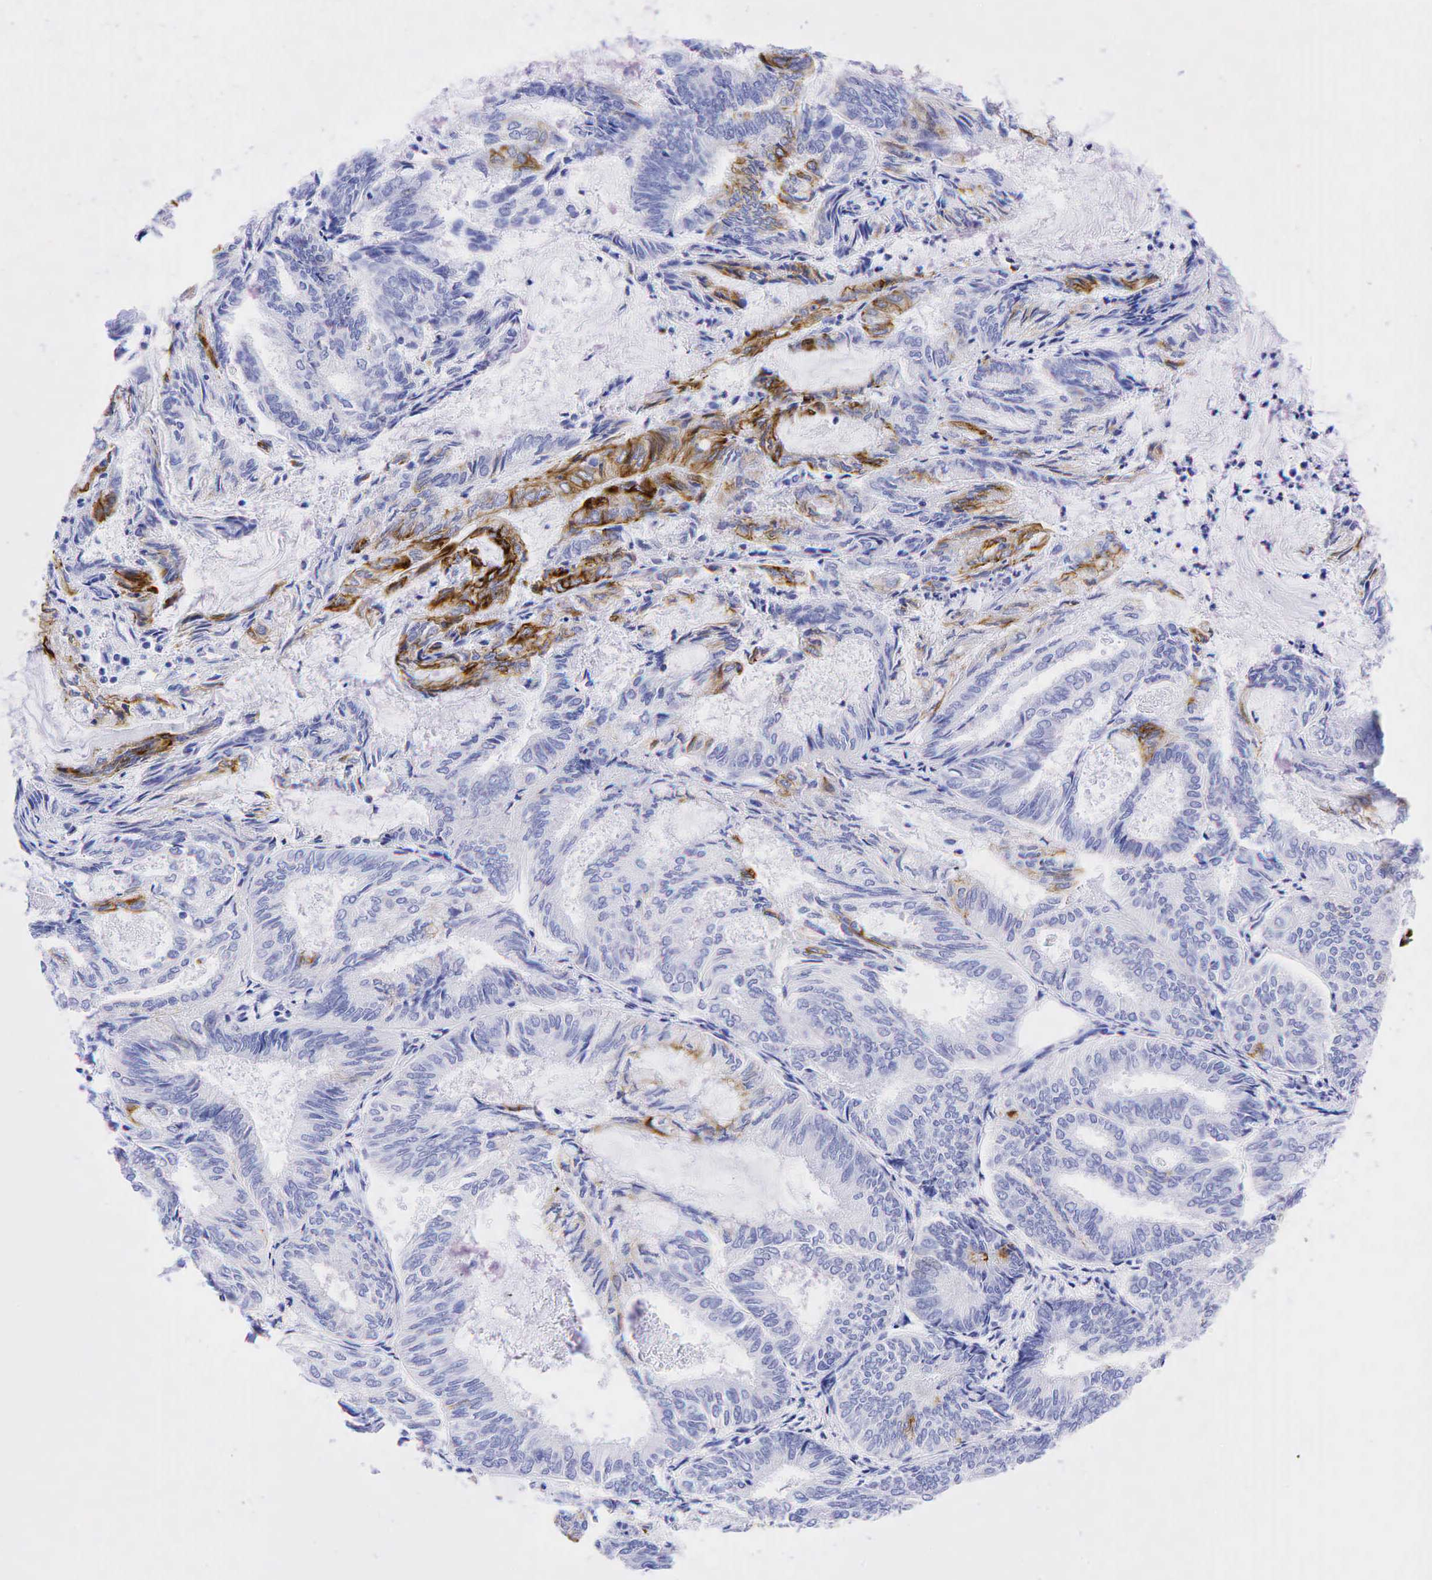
{"staining": {"intensity": "moderate", "quantity": "<25%", "location": "cytoplasmic/membranous"}, "tissue": "endometrial cancer", "cell_type": "Tumor cells", "image_type": "cancer", "snomed": [{"axis": "morphology", "description": "Adenocarcinoma, NOS"}, {"axis": "topography", "description": "Endometrium"}], "caption": "Immunohistochemistry staining of endometrial cancer (adenocarcinoma), which shows low levels of moderate cytoplasmic/membranous expression in about <25% of tumor cells indicating moderate cytoplasmic/membranous protein expression. The staining was performed using DAB (3,3'-diaminobenzidine) (brown) for protein detection and nuclei were counterstained in hematoxylin (blue).", "gene": "KRT19", "patient": {"sex": "female", "age": 59}}